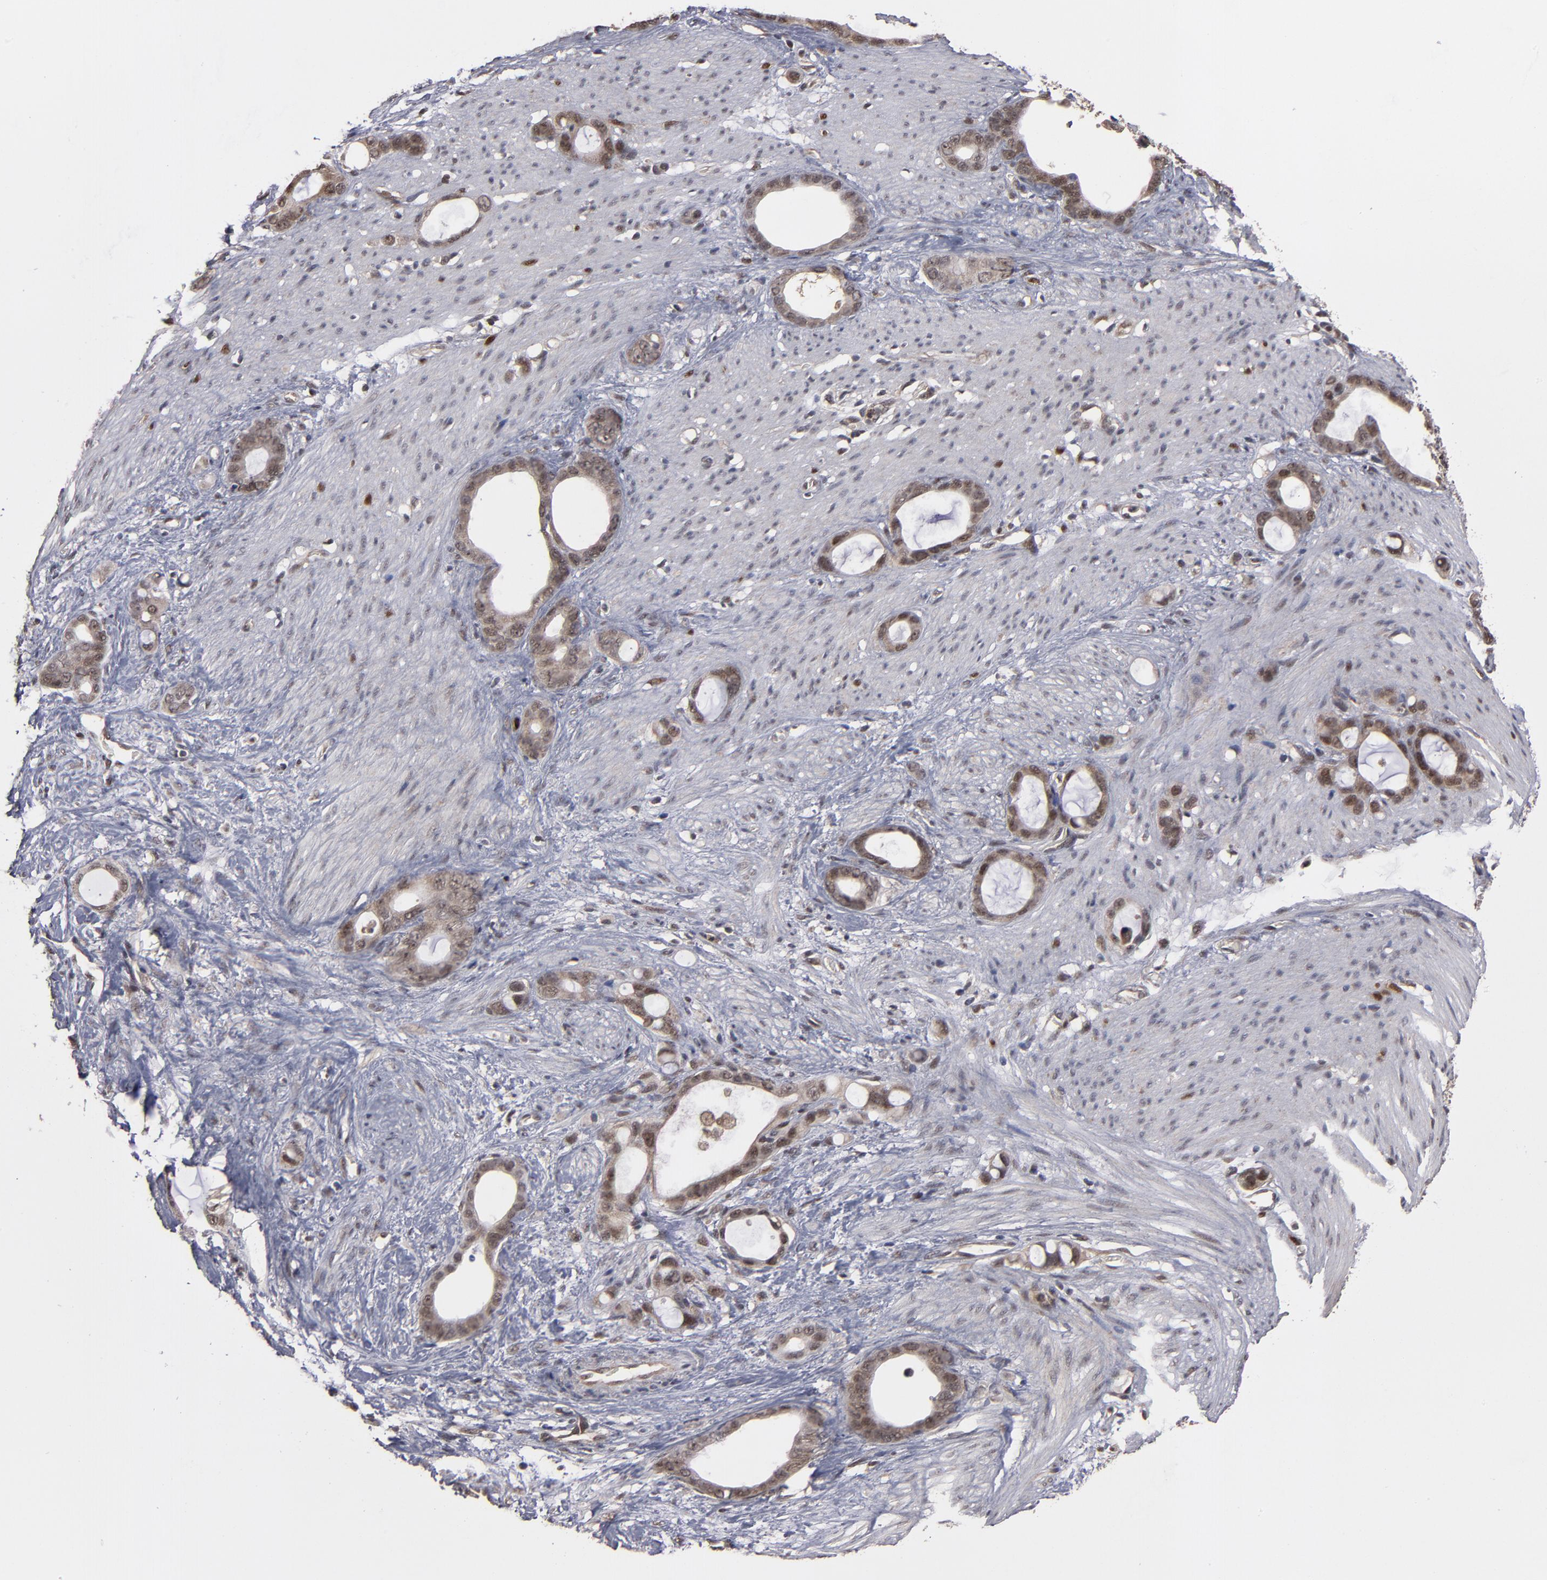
{"staining": {"intensity": "moderate", "quantity": ">75%", "location": "cytoplasmic/membranous,nuclear"}, "tissue": "stomach cancer", "cell_type": "Tumor cells", "image_type": "cancer", "snomed": [{"axis": "morphology", "description": "Adenocarcinoma, NOS"}, {"axis": "topography", "description": "Stomach"}], "caption": "Human stomach cancer stained with a protein marker shows moderate staining in tumor cells.", "gene": "CUL5", "patient": {"sex": "female", "age": 75}}